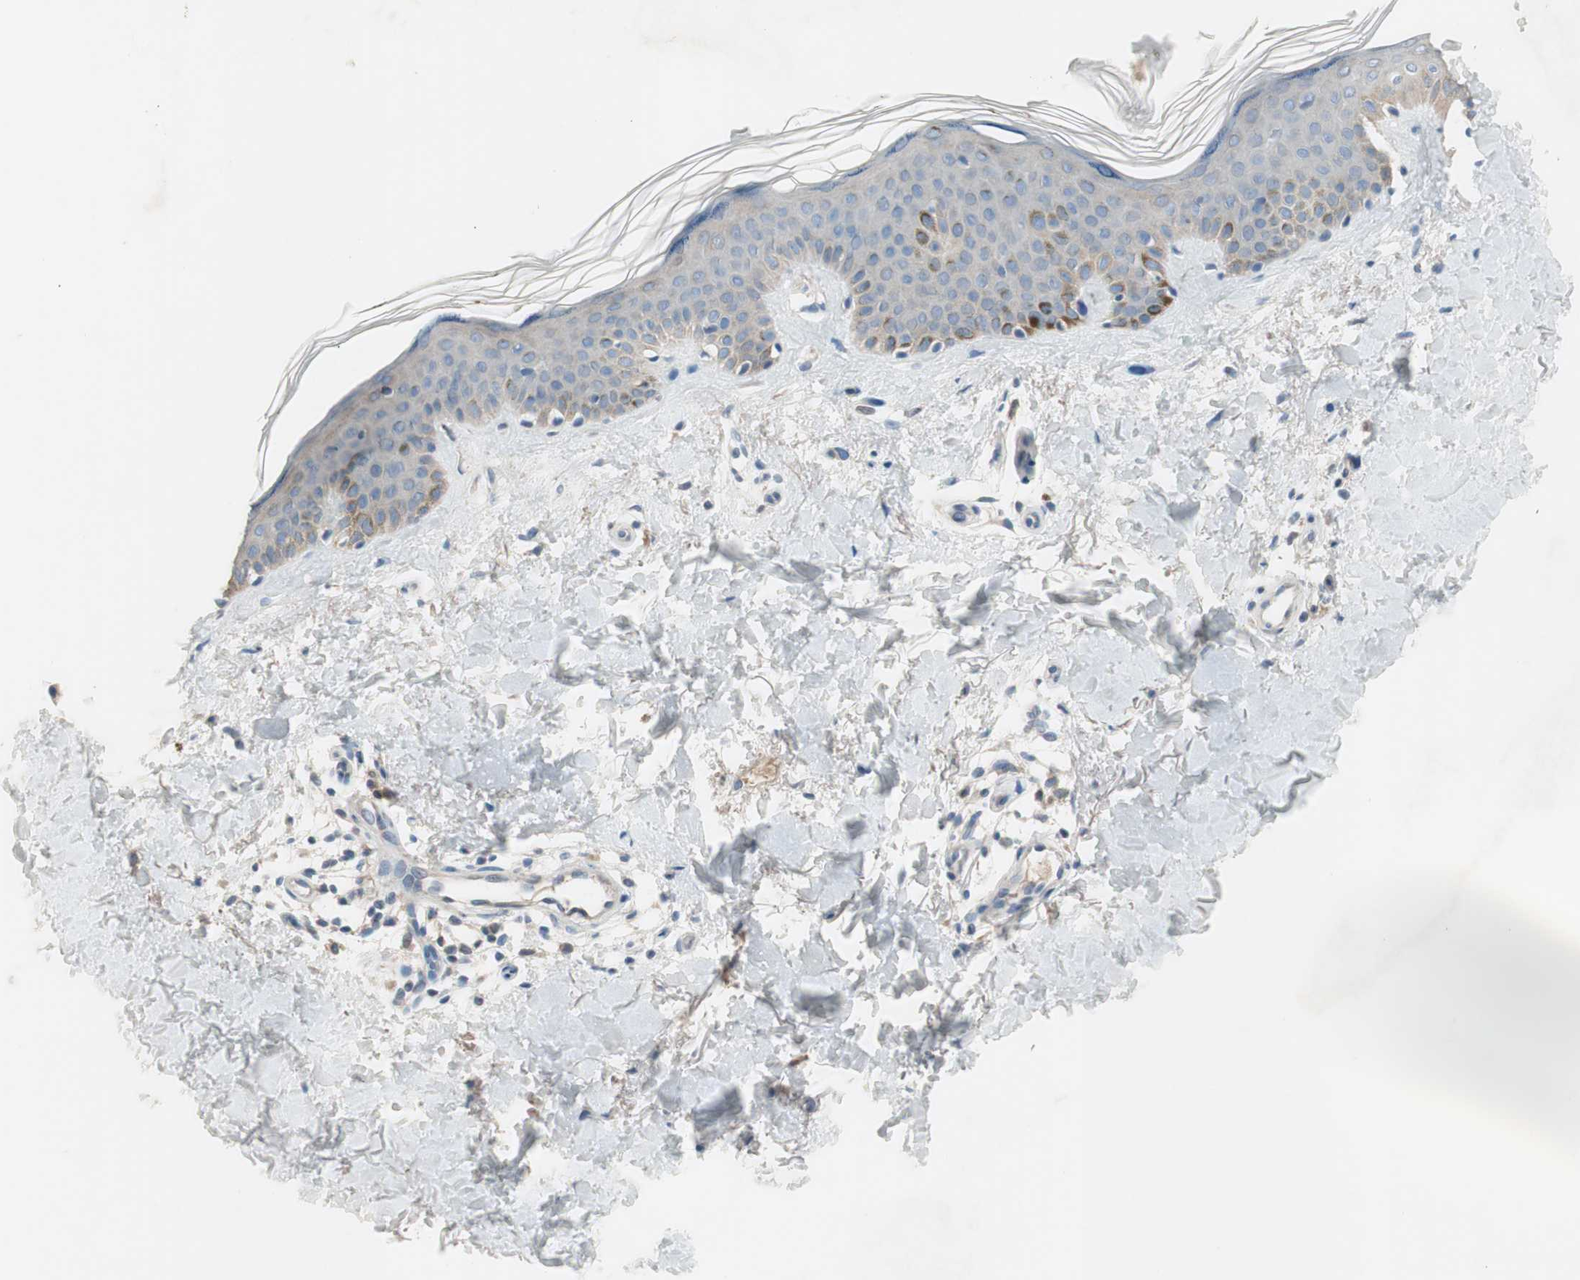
{"staining": {"intensity": "weak", "quantity": ">75%", "location": "cytoplasmic/membranous"}, "tissue": "skin", "cell_type": "Fibroblasts", "image_type": "normal", "snomed": [{"axis": "morphology", "description": "Normal tissue, NOS"}, {"axis": "topography", "description": "Skin"}], "caption": "A micrograph of skin stained for a protein exhibits weak cytoplasmic/membranous brown staining in fibroblasts. (DAB = brown stain, brightfield microscopy at high magnification).", "gene": "FDFT1", "patient": {"sex": "male", "age": 67}}